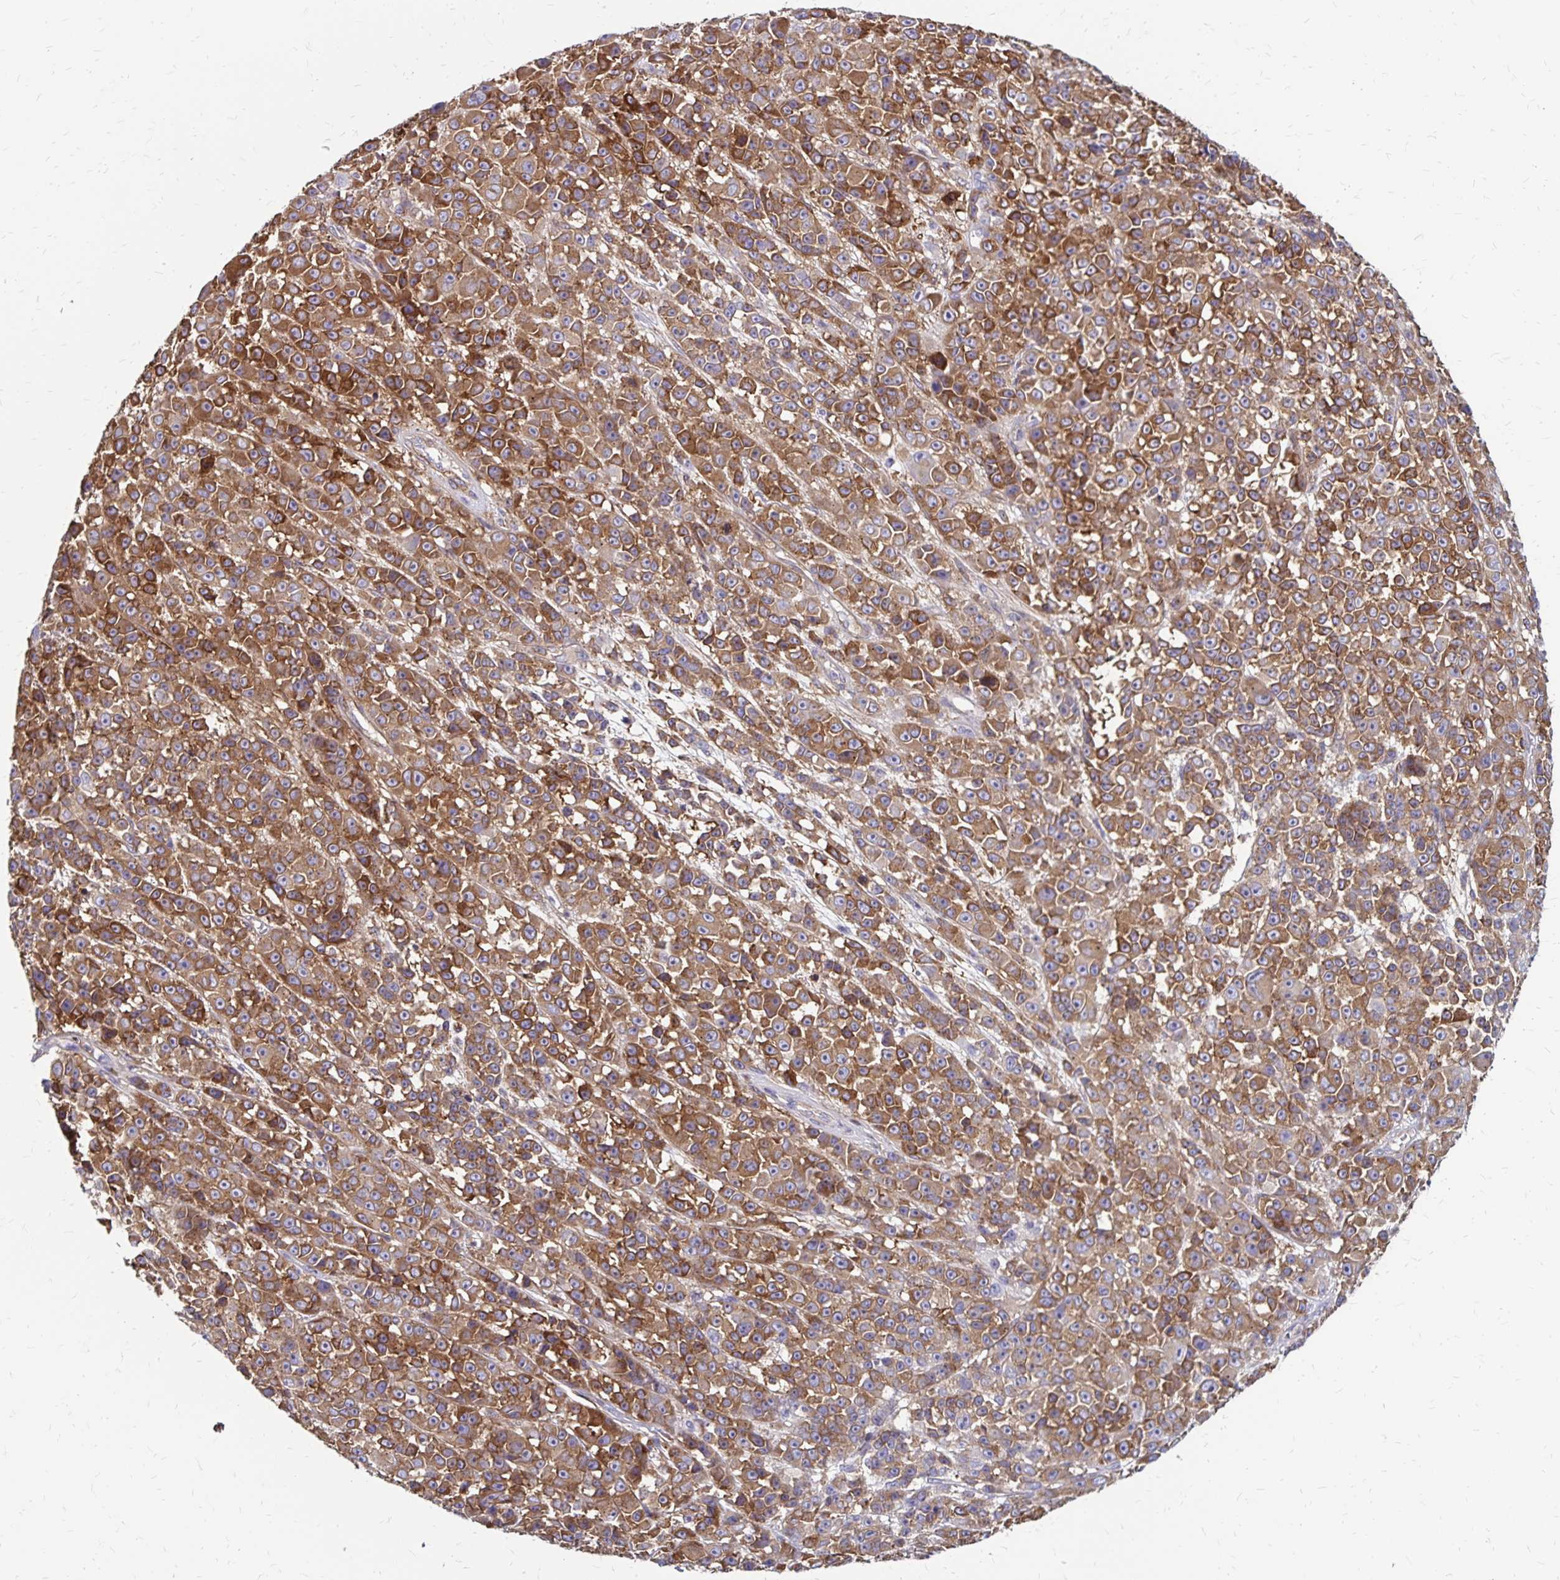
{"staining": {"intensity": "moderate", "quantity": ">75%", "location": "cytoplasmic/membranous"}, "tissue": "melanoma", "cell_type": "Tumor cells", "image_type": "cancer", "snomed": [{"axis": "morphology", "description": "Malignant melanoma, NOS"}, {"axis": "topography", "description": "Skin"}, {"axis": "topography", "description": "Skin of back"}], "caption": "Immunohistochemical staining of melanoma reveals medium levels of moderate cytoplasmic/membranous protein expression in approximately >75% of tumor cells. The staining was performed using DAB to visualize the protein expression in brown, while the nuclei were stained in blue with hematoxylin (Magnification: 20x).", "gene": "TNS3", "patient": {"sex": "male", "age": 91}}